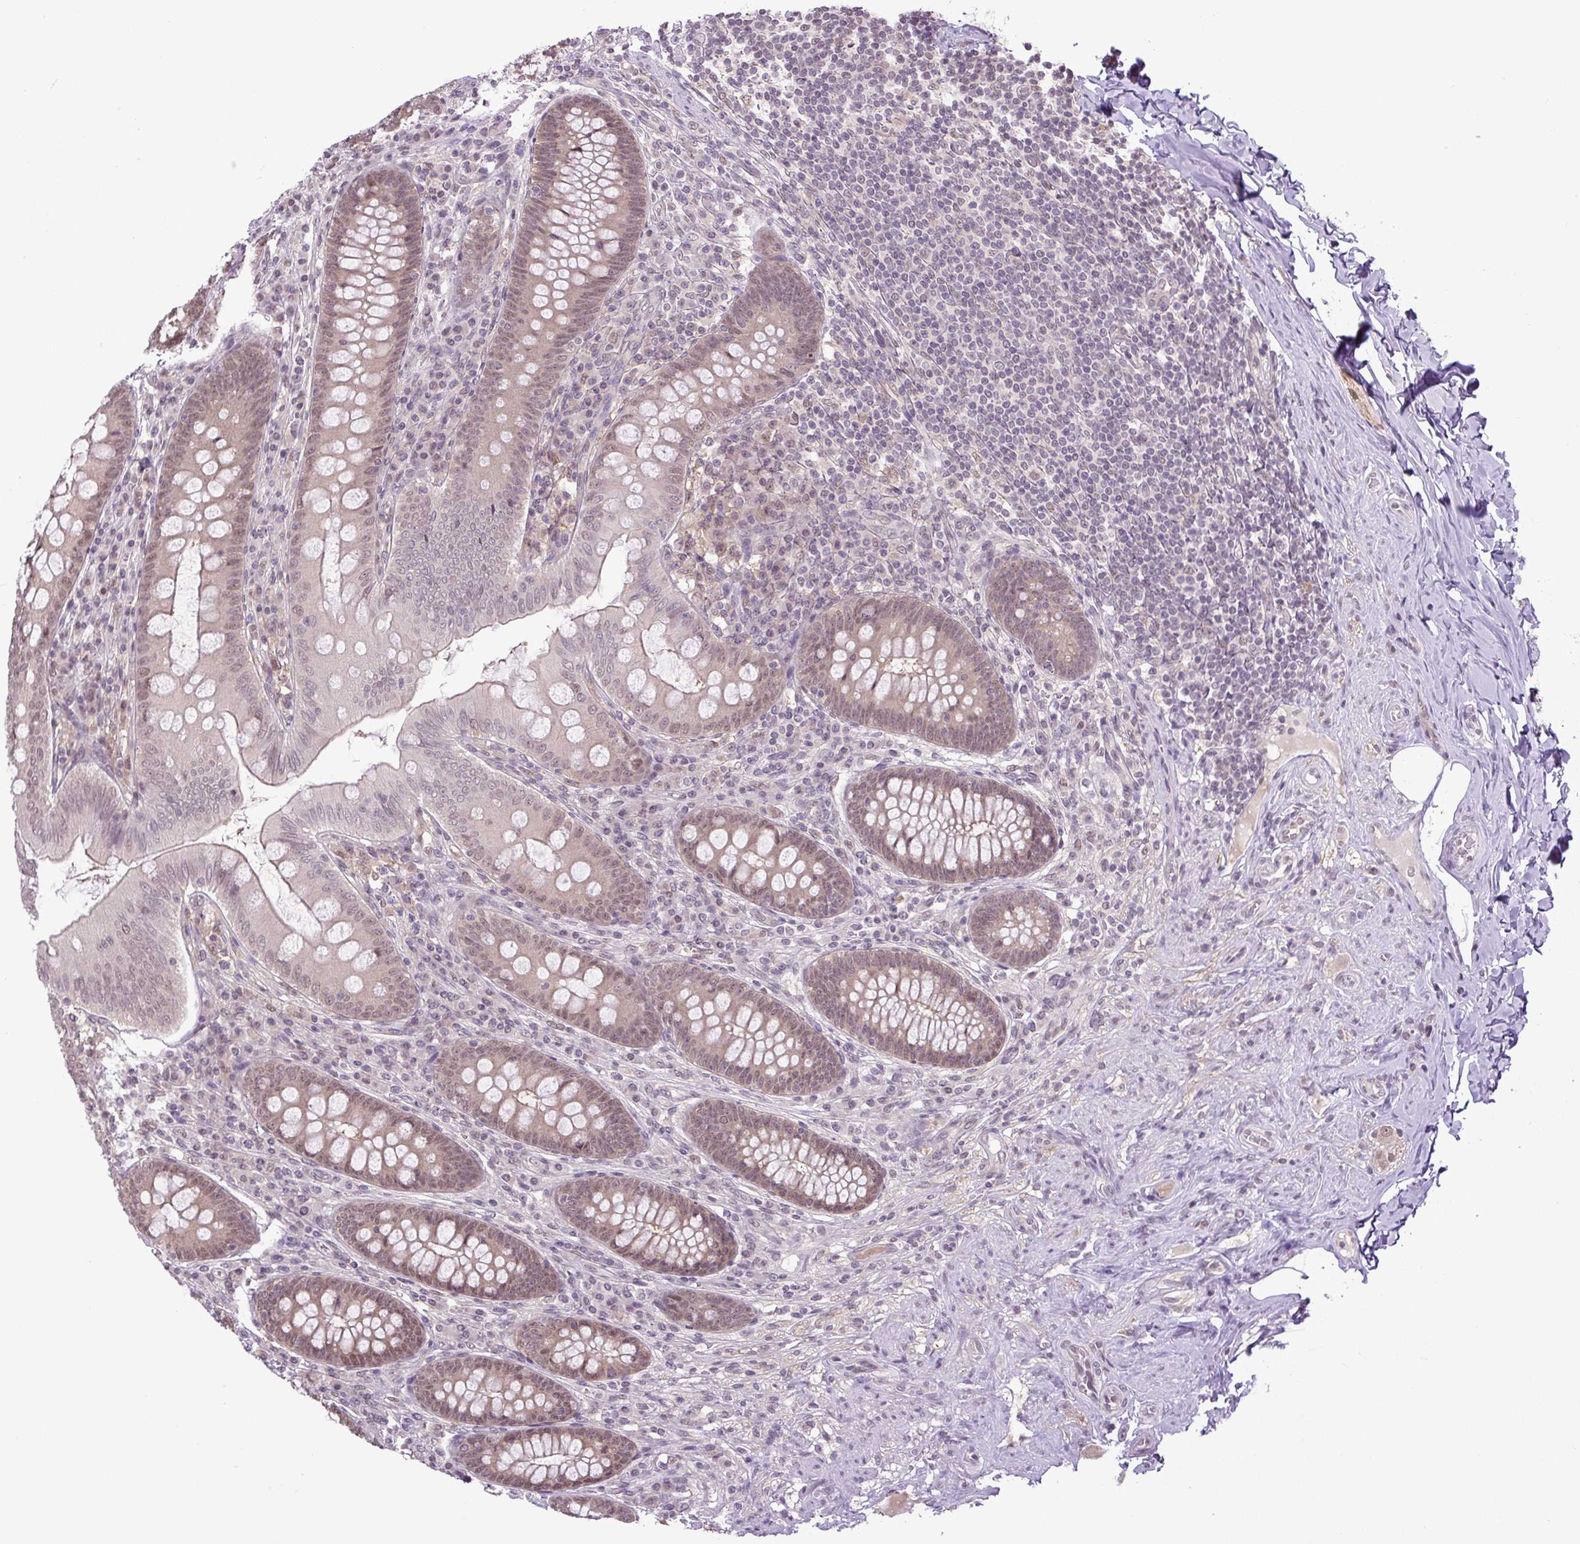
{"staining": {"intensity": "weak", "quantity": "25%-75%", "location": "cytoplasmic/membranous,nuclear"}, "tissue": "appendix", "cell_type": "Glandular cells", "image_type": "normal", "snomed": [{"axis": "morphology", "description": "Normal tissue, NOS"}, {"axis": "topography", "description": "Appendix"}], "caption": "Weak cytoplasmic/membranous,nuclear protein positivity is appreciated in approximately 25%-75% of glandular cells in appendix.", "gene": "SGTA", "patient": {"sex": "male", "age": 71}}